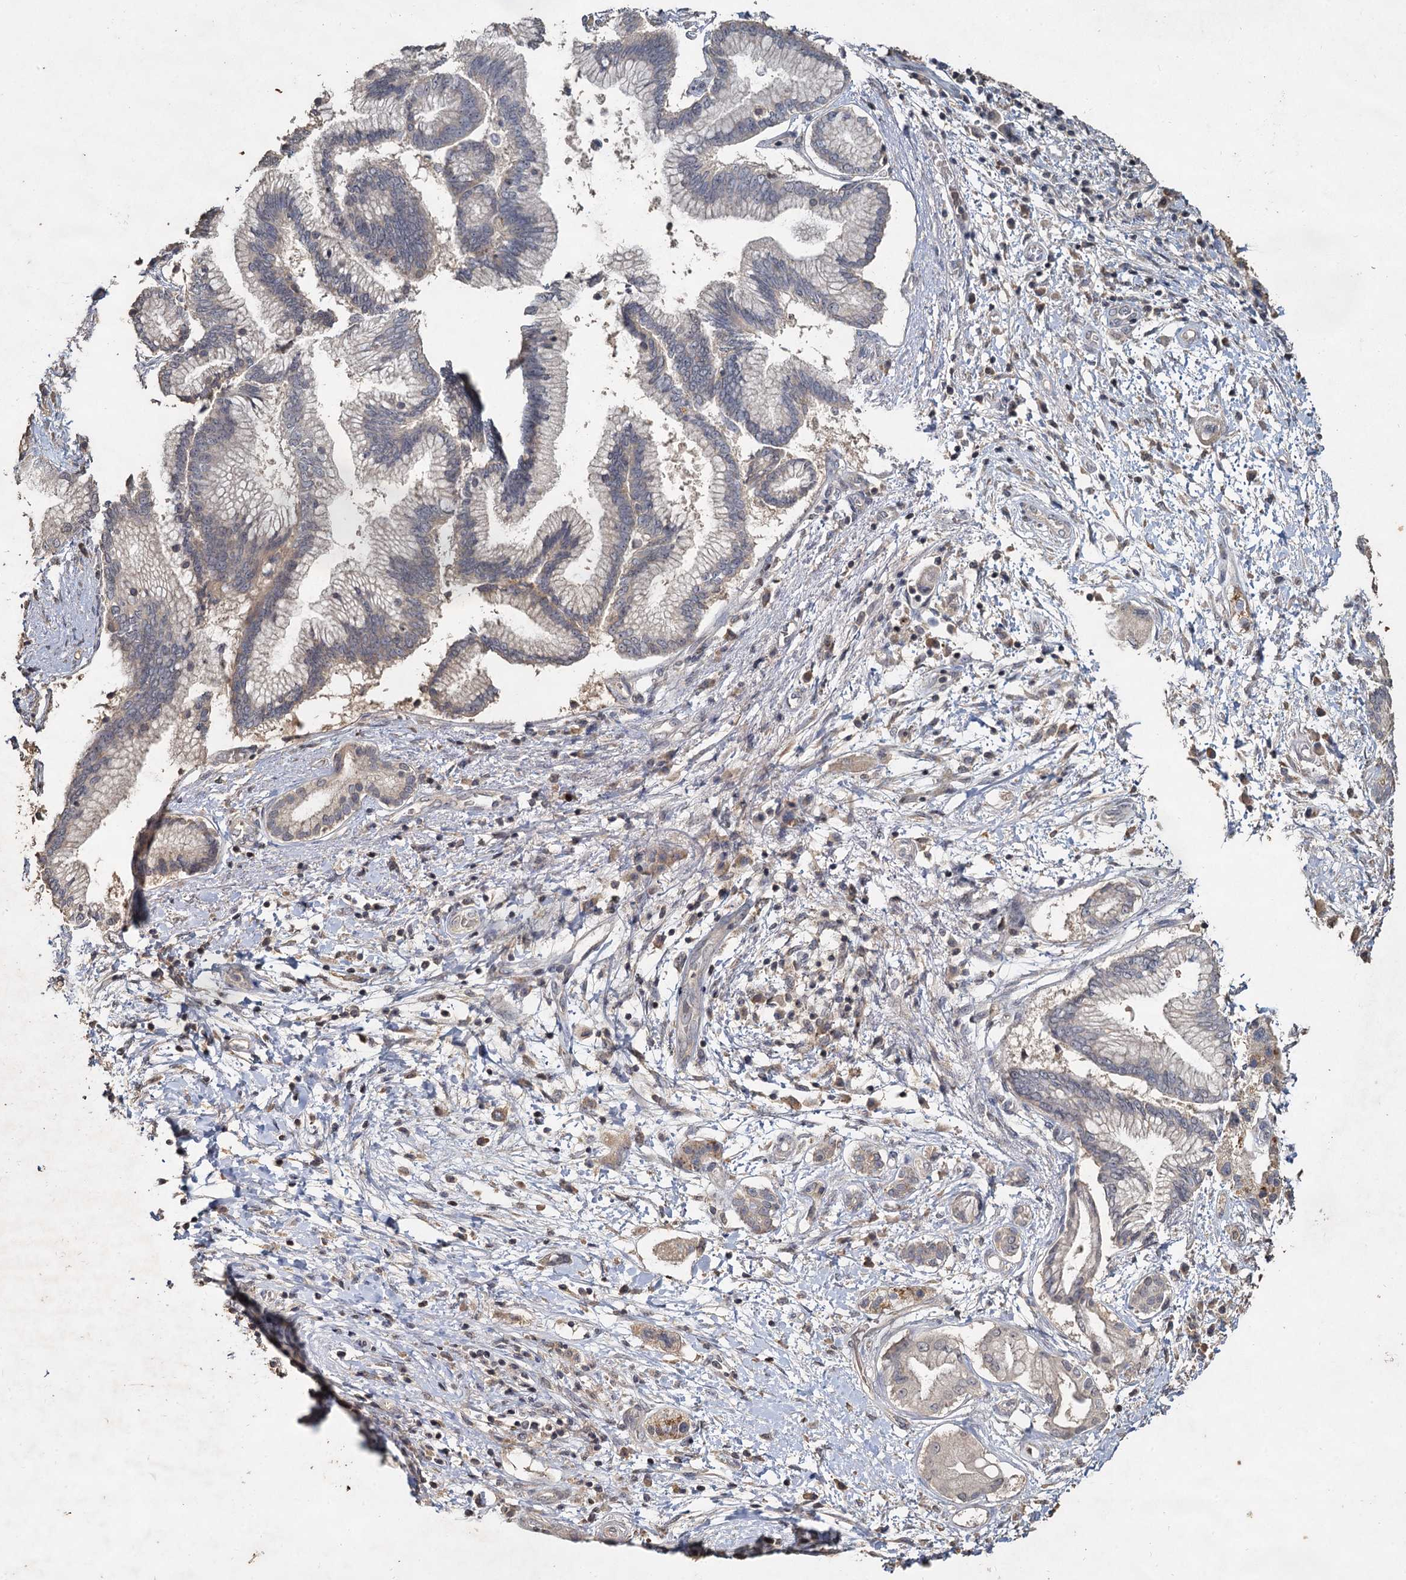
{"staining": {"intensity": "negative", "quantity": "none", "location": "none"}, "tissue": "pancreatic cancer", "cell_type": "Tumor cells", "image_type": "cancer", "snomed": [{"axis": "morphology", "description": "Adenocarcinoma, NOS"}, {"axis": "topography", "description": "Pancreas"}], "caption": "The image shows no staining of tumor cells in adenocarcinoma (pancreatic). (Brightfield microscopy of DAB (3,3'-diaminobenzidine) immunohistochemistry (IHC) at high magnification).", "gene": "CCDC61", "patient": {"sex": "female", "age": 73}}